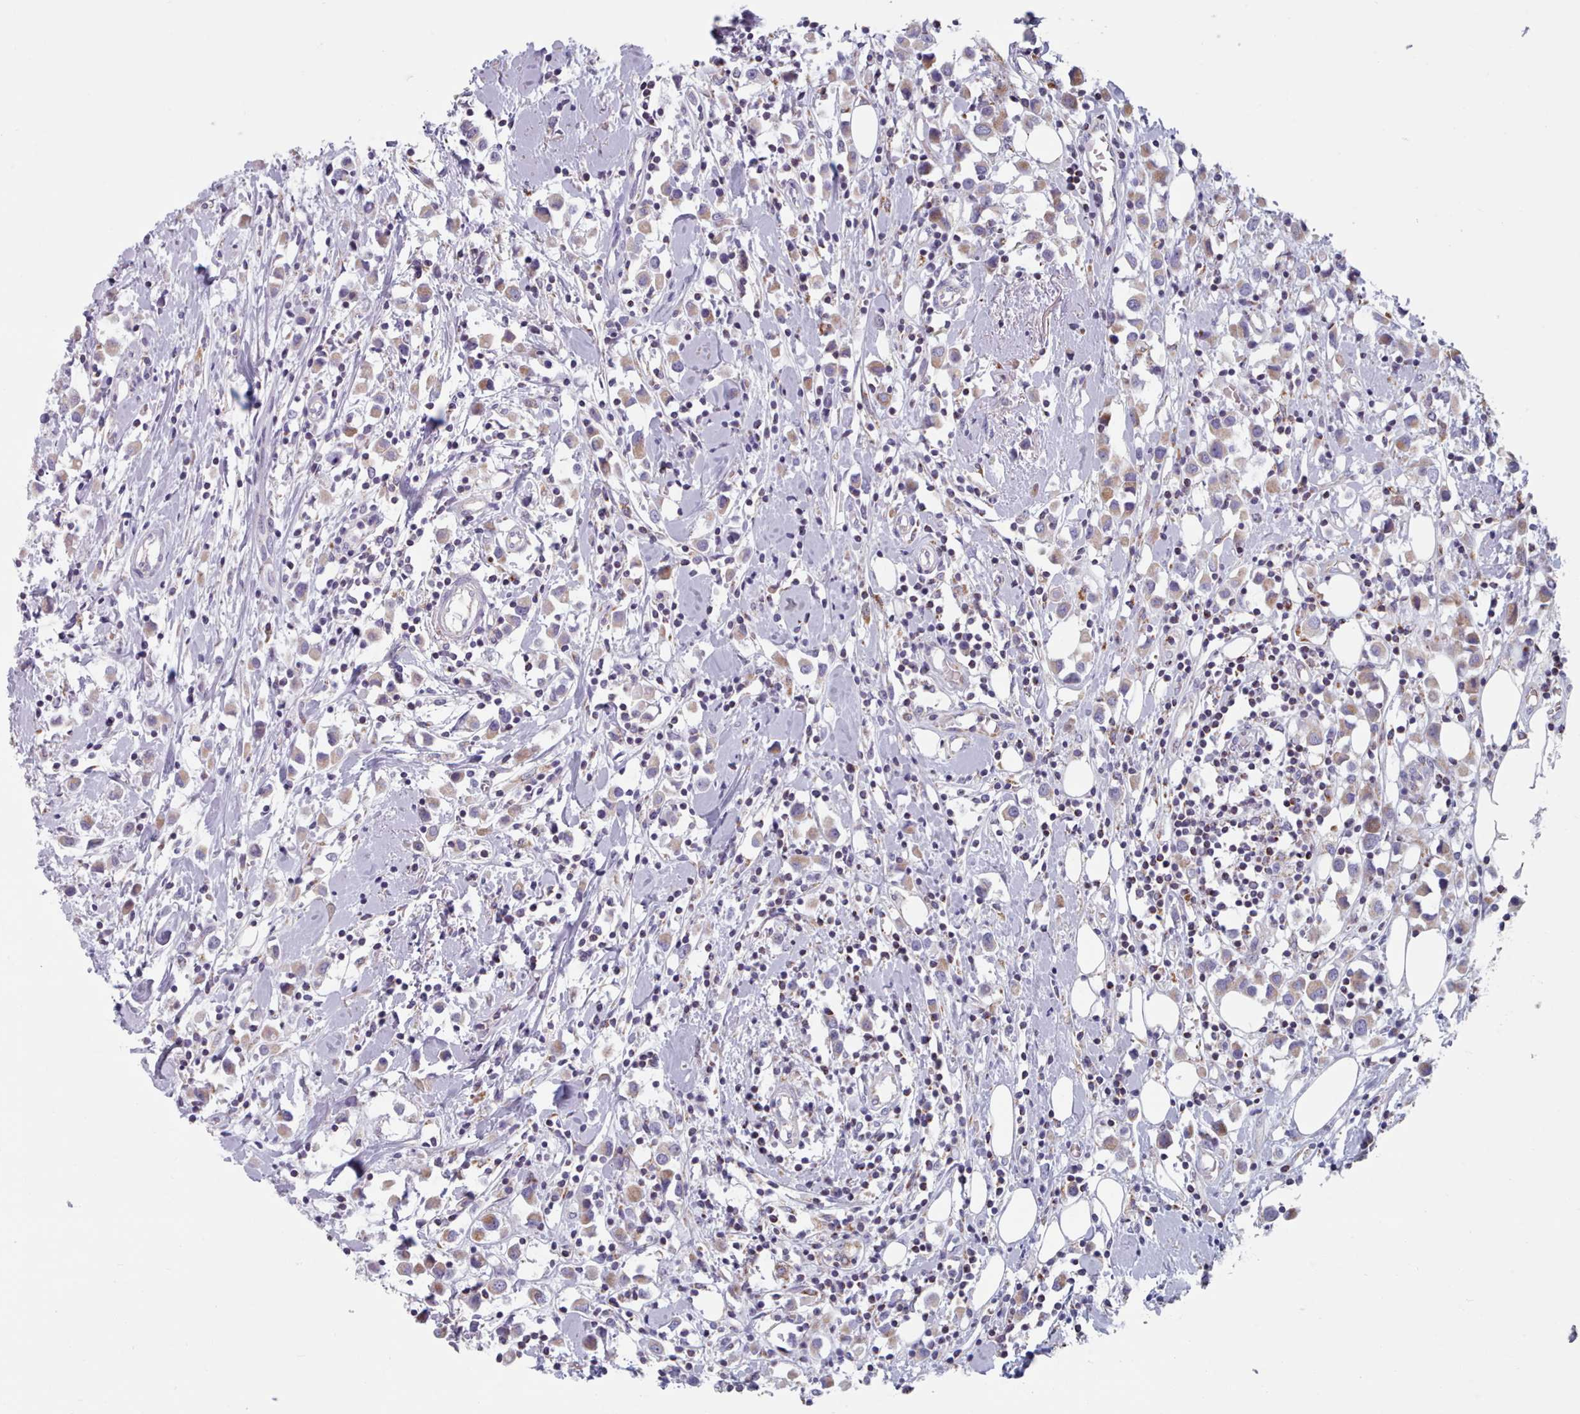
{"staining": {"intensity": "weak", "quantity": "25%-75%", "location": "cytoplasmic/membranous"}, "tissue": "breast cancer", "cell_type": "Tumor cells", "image_type": "cancer", "snomed": [{"axis": "morphology", "description": "Duct carcinoma"}, {"axis": "topography", "description": "Breast"}], "caption": "Immunohistochemistry of breast cancer demonstrates low levels of weak cytoplasmic/membranous expression in approximately 25%-75% of tumor cells.", "gene": "FAM170B", "patient": {"sex": "female", "age": 61}}